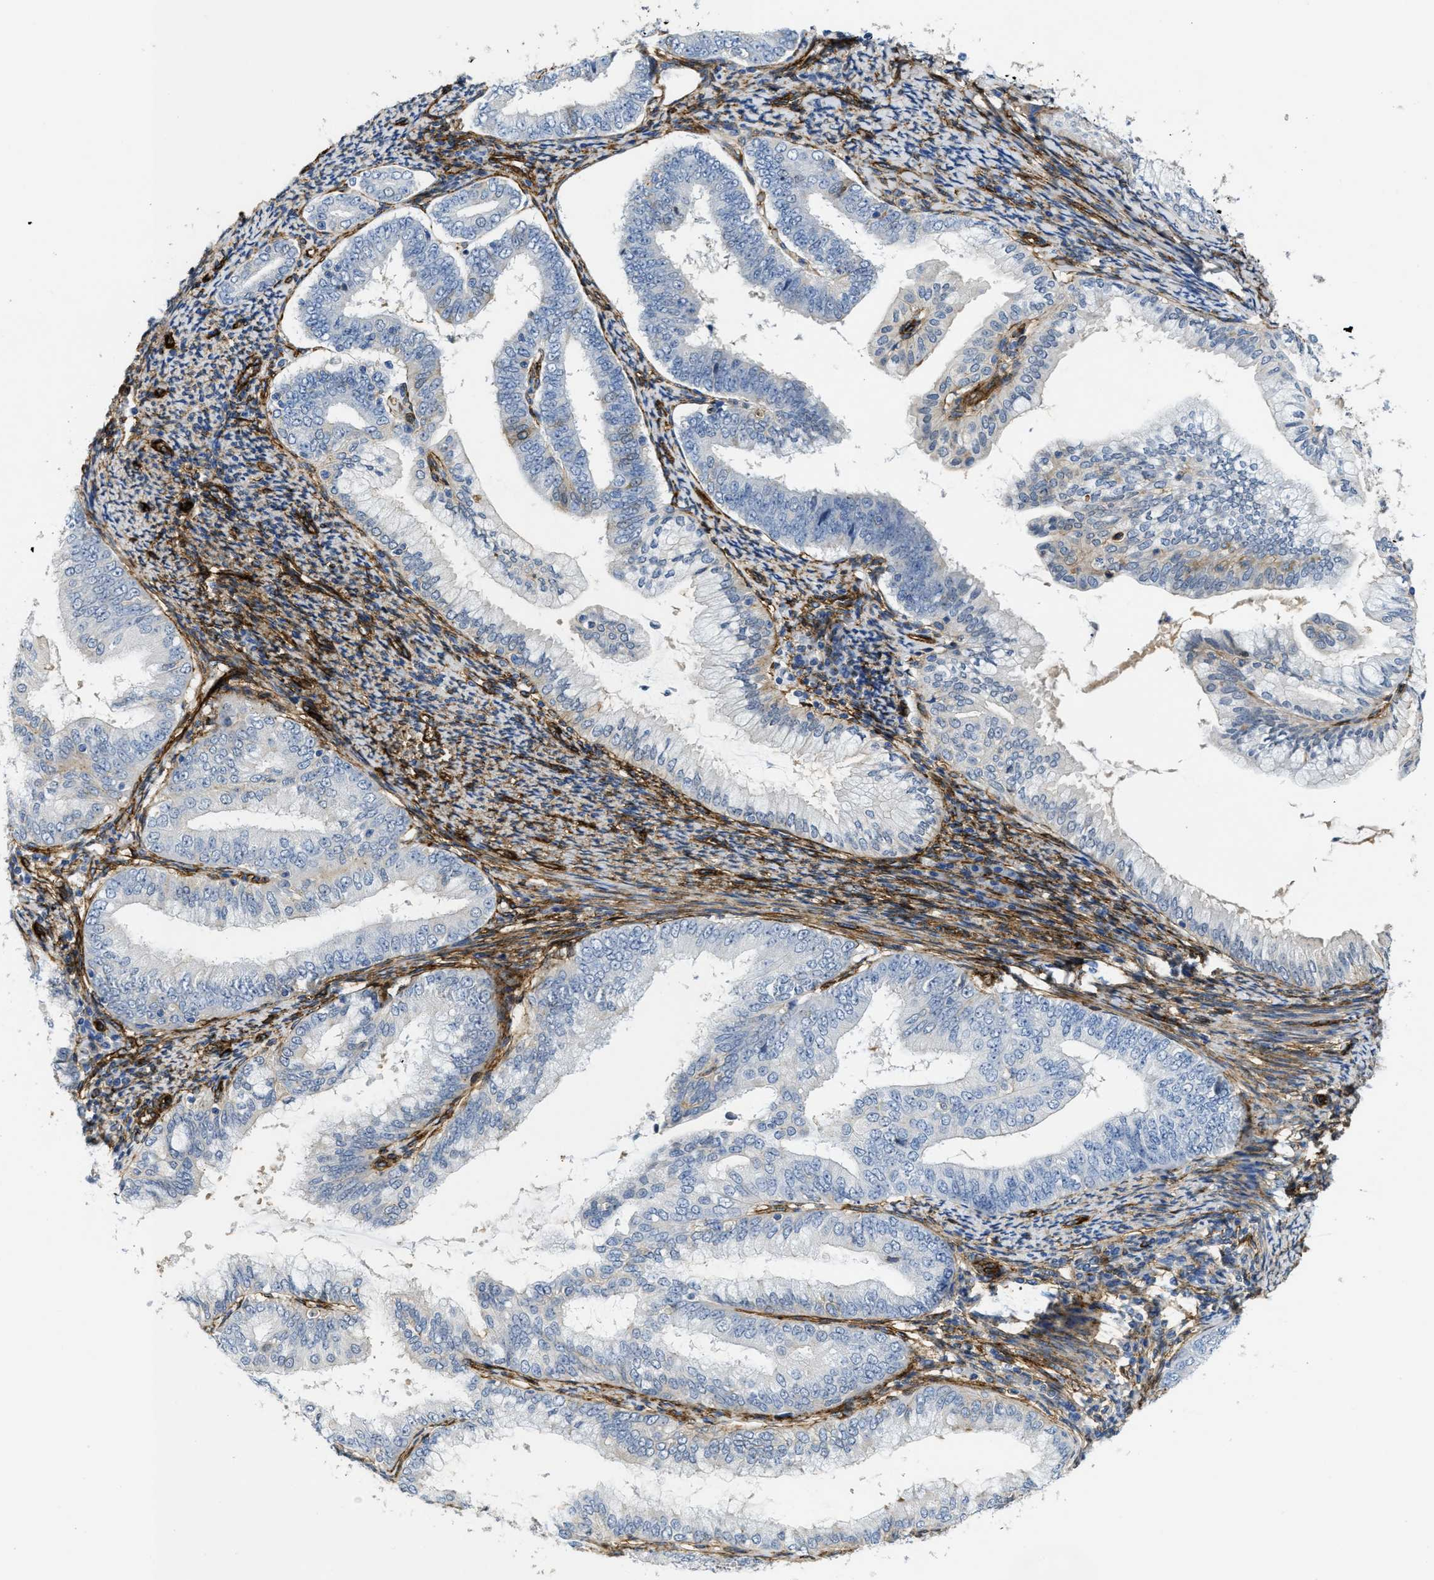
{"staining": {"intensity": "negative", "quantity": "none", "location": "none"}, "tissue": "endometrial cancer", "cell_type": "Tumor cells", "image_type": "cancer", "snomed": [{"axis": "morphology", "description": "Adenocarcinoma, NOS"}, {"axis": "topography", "description": "Endometrium"}], "caption": "This is an immunohistochemistry (IHC) micrograph of human endometrial cancer. There is no expression in tumor cells.", "gene": "NAB1", "patient": {"sex": "female", "age": 63}}